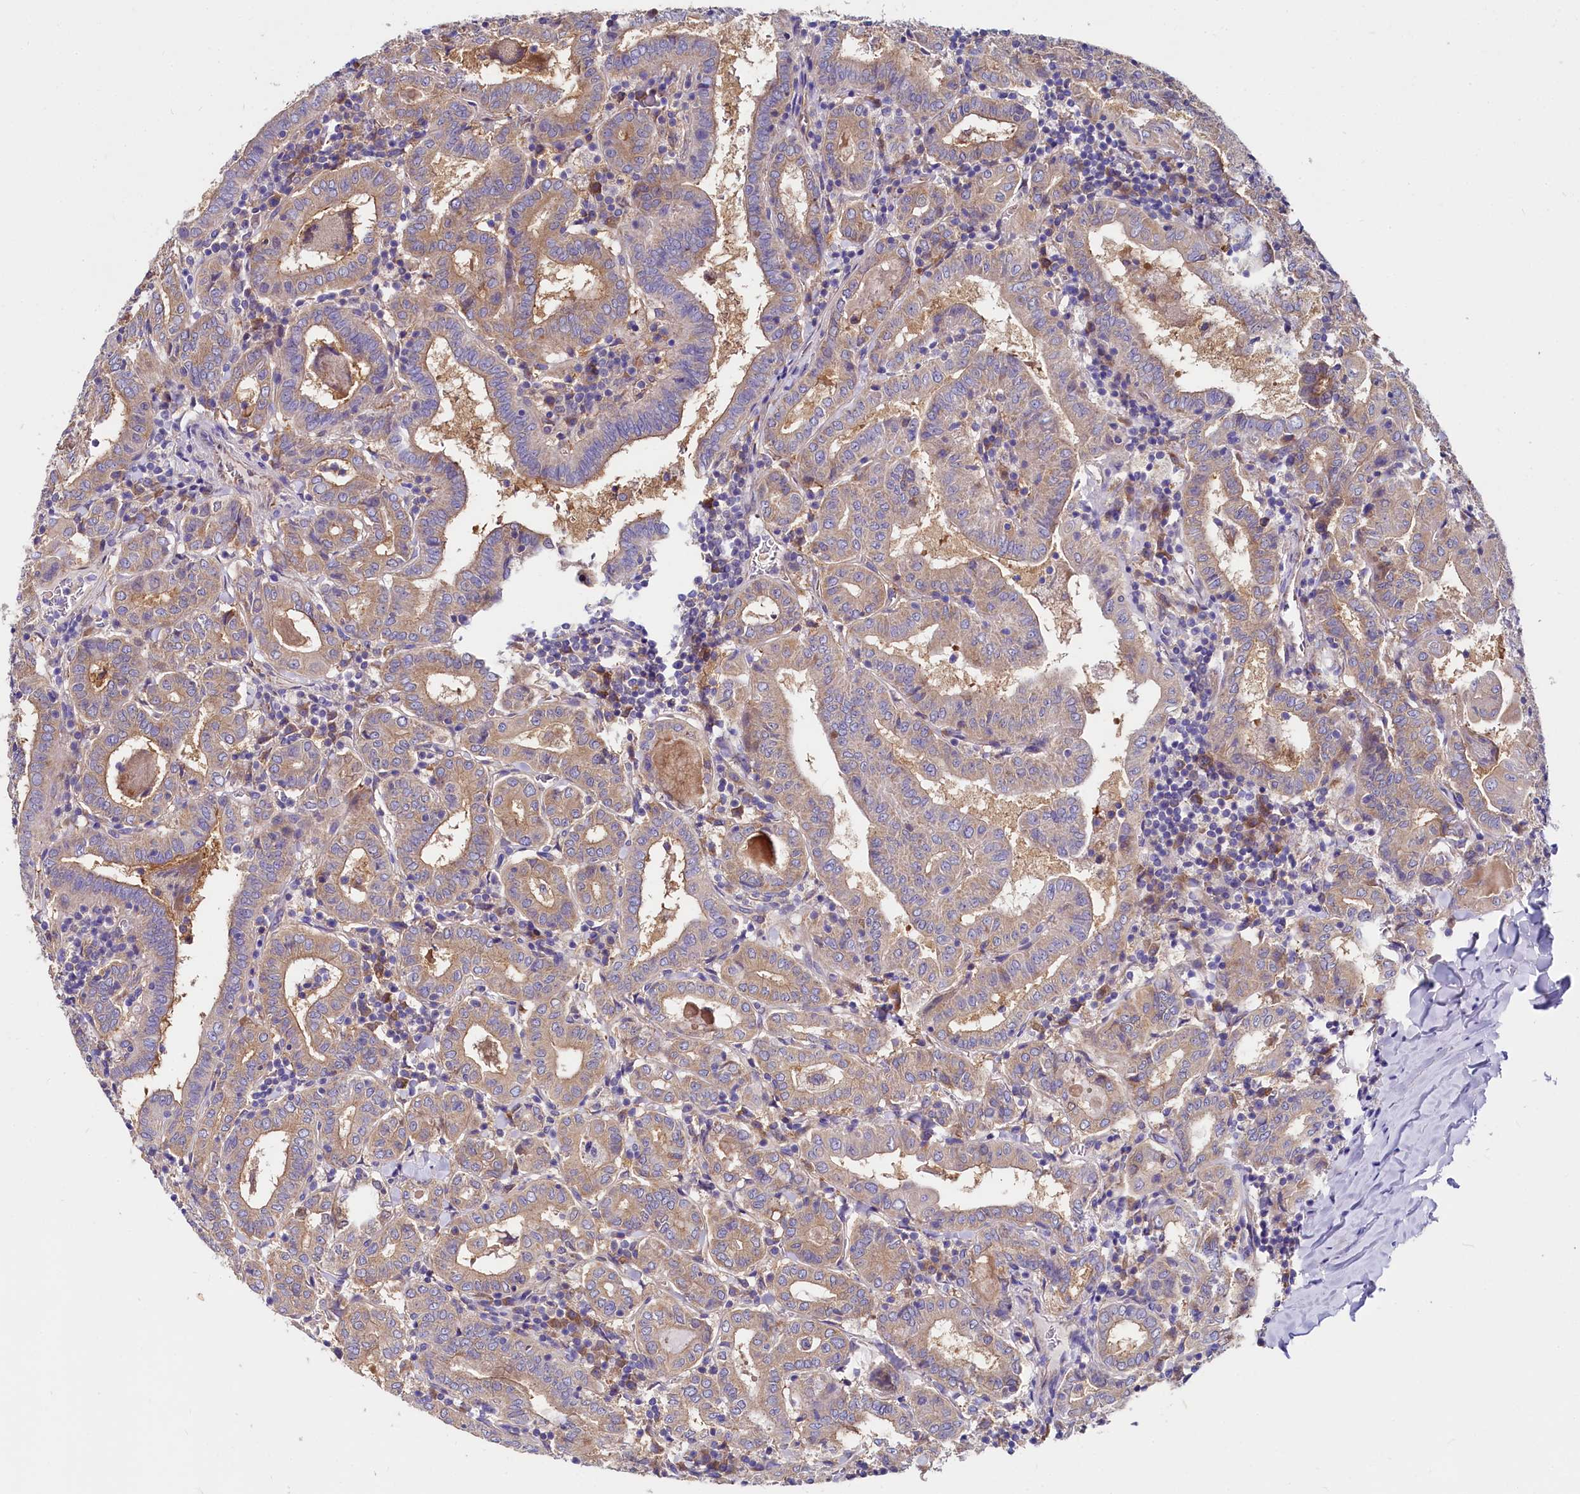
{"staining": {"intensity": "weak", "quantity": ">75%", "location": "cytoplasmic/membranous"}, "tissue": "thyroid cancer", "cell_type": "Tumor cells", "image_type": "cancer", "snomed": [{"axis": "morphology", "description": "Papillary adenocarcinoma, NOS"}, {"axis": "topography", "description": "Thyroid gland"}], "caption": "Thyroid cancer (papillary adenocarcinoma) was stained to show a protein in brown. There is low levels of weak cytoplasmic/membranous positivity in approximately >75% of tumor cells.", "gene": "QARS1", "patient": {"sex": "female", "age": 72}}